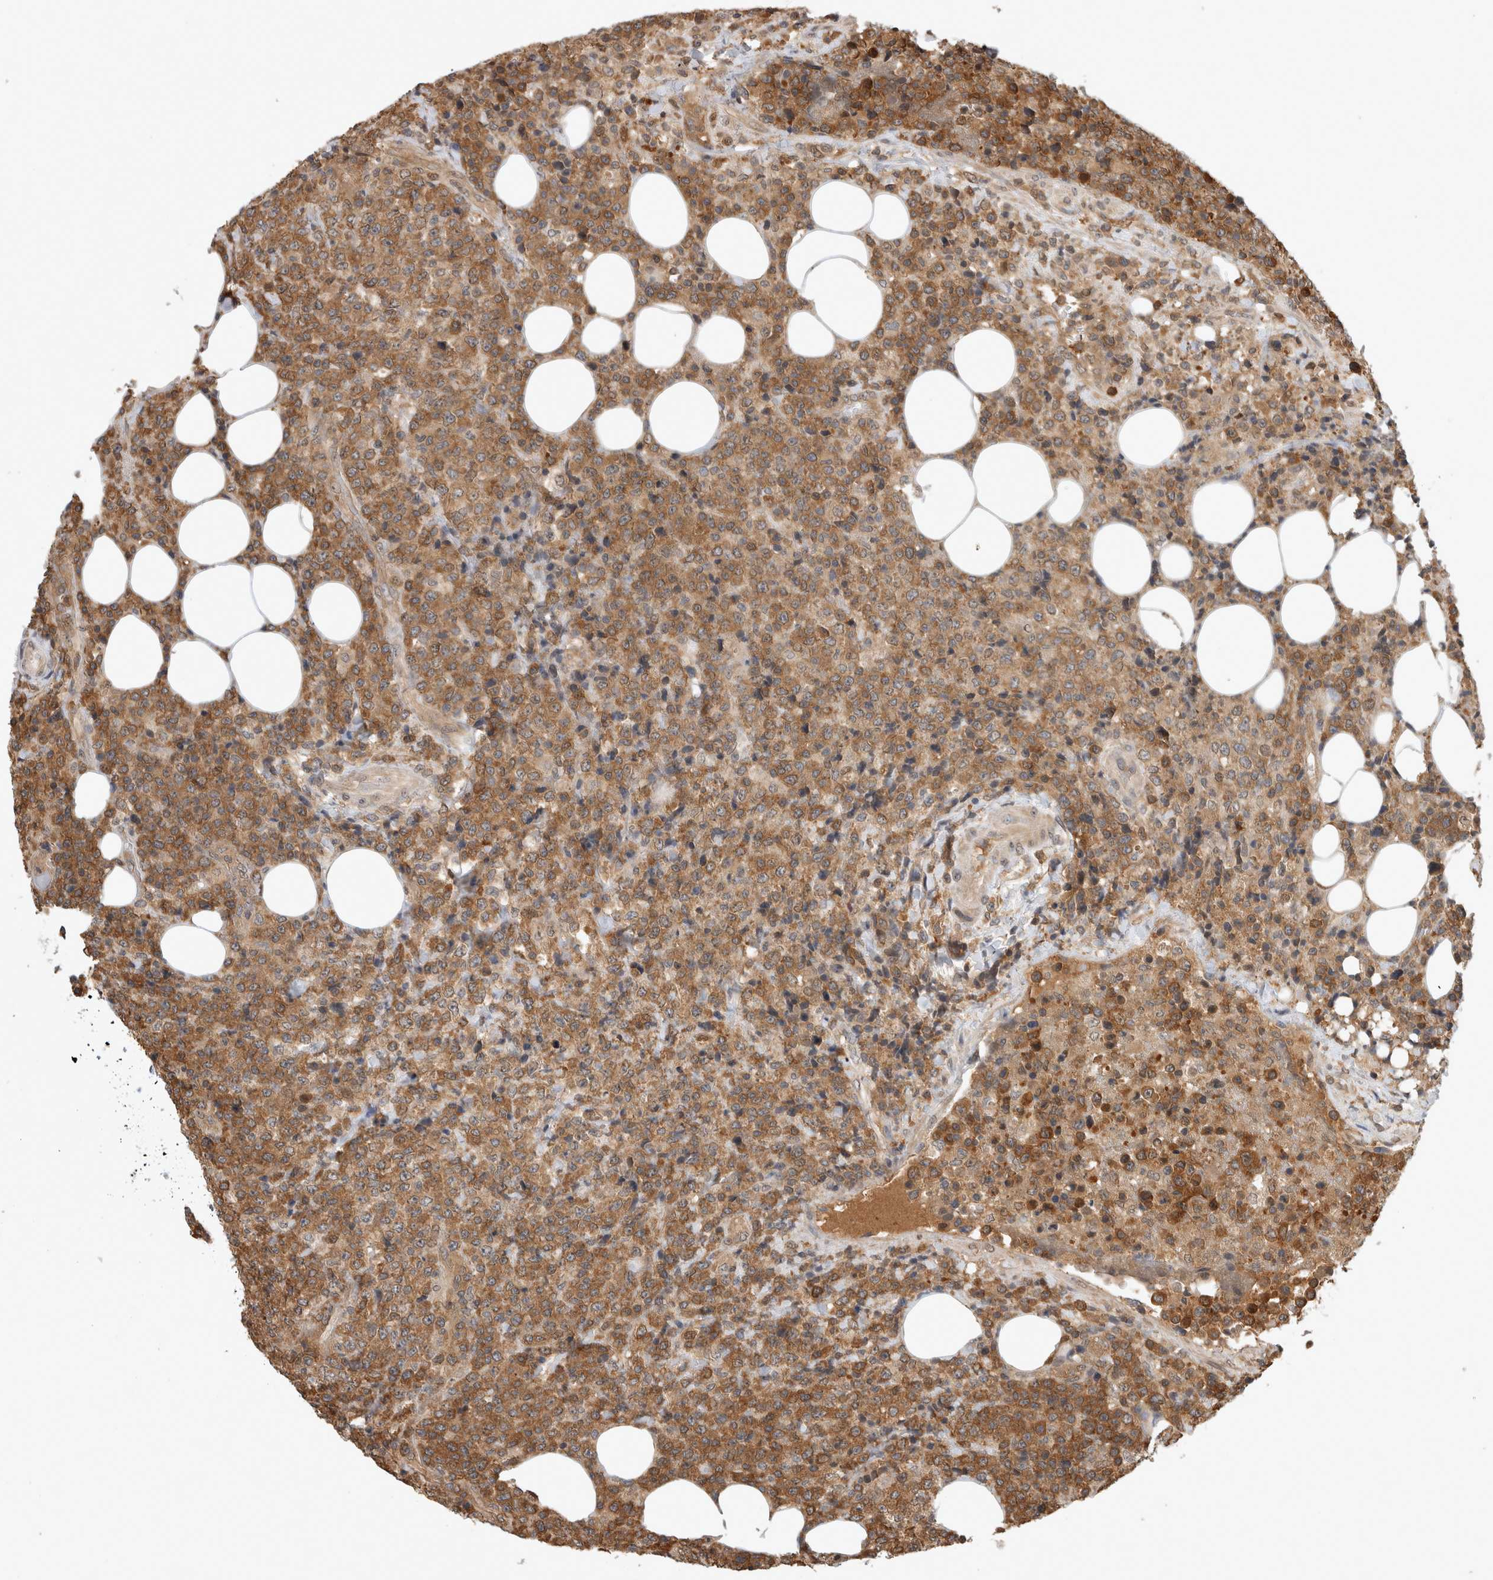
{"staining": {"intensity": "moderate", "quantity": ">75%", "location": "cytoplasmic/membranous"}, "tissue": "lymphoma", "cell_type": "Tumor cells", "image_type": "cancer", "snomed": [{"axis": "morphology", "description": "Malignant lymphoma, non-Hodgkin's type, High grade"}, {"axis": "topography", "description": "Lymph node"}], "caption": "Immunohistochemistry histopathology image of neoplastic tissue: high-grade malignant lymphoma, non-Hodgkin's type stained using IHC shows medium levels of moderate protein expression localized specifically in the cytoplasmic/membranous of tumor cells, appearing as a cytoplasmic/membranous brown color.", "gene": "ASTN2", "patient": {"sex": "male", "age": 13}}